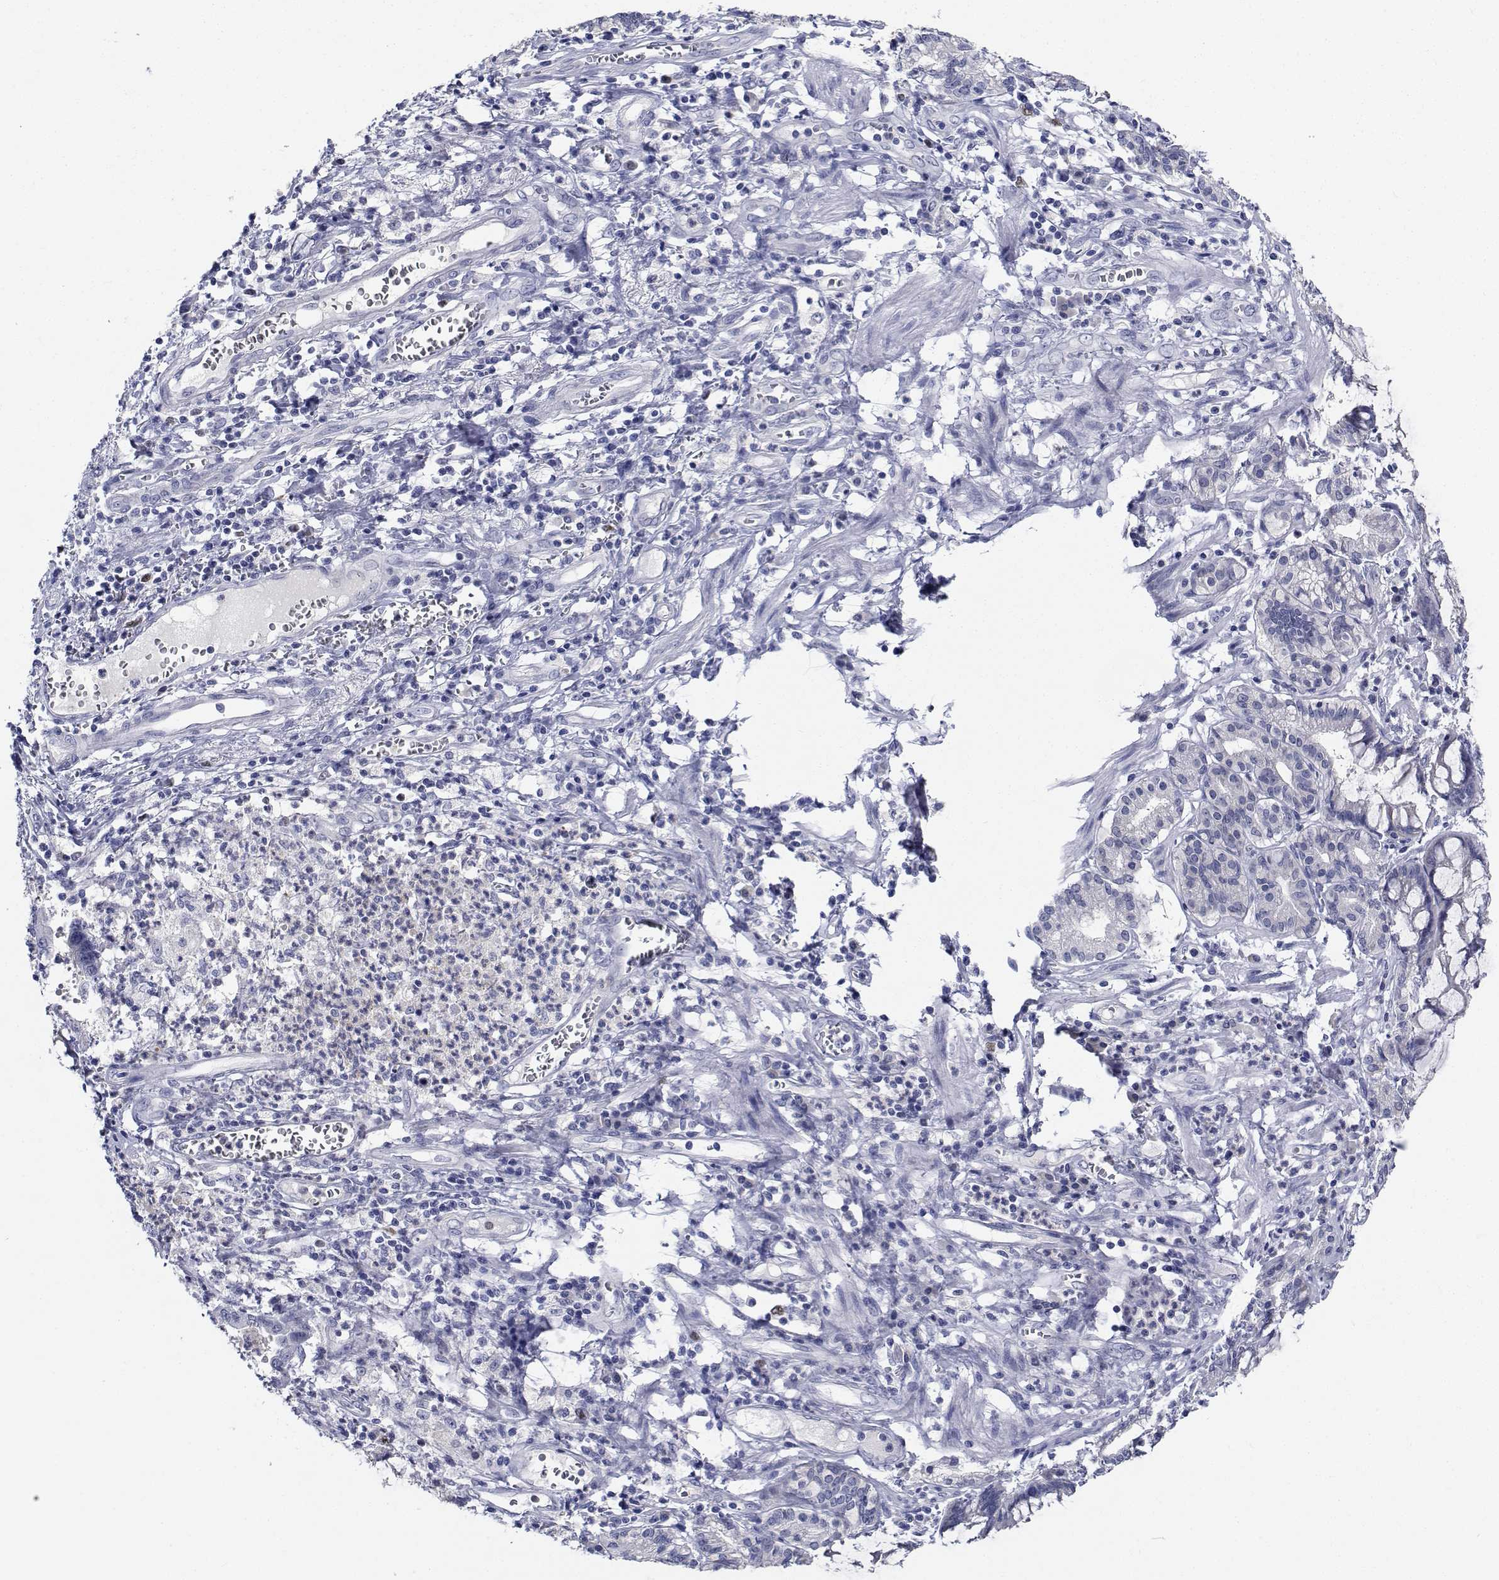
{"staining": {"intensity": "negative", "quantity": "none", "location": "none"}, "tissue": "stomach cancer", "cell_type": "Tumor cells", "image_type": "cancer", "snomed": [{"axis": "morphology", "description": "Normal tissue, NOS"}, {"axis": "morphology", "description": "Adenocarcinoma, NOS"}, {"axis": "topography", "description": "Esophagus"}, {"axis": "topography", "description": "Stomach, upper"}], "caption": "Tumor cells are negative for protein expression in human stomach cancer (adenocarcinoma).", "gene": "PLXNA4", "patient": {"sex": "male", "age": 74}}